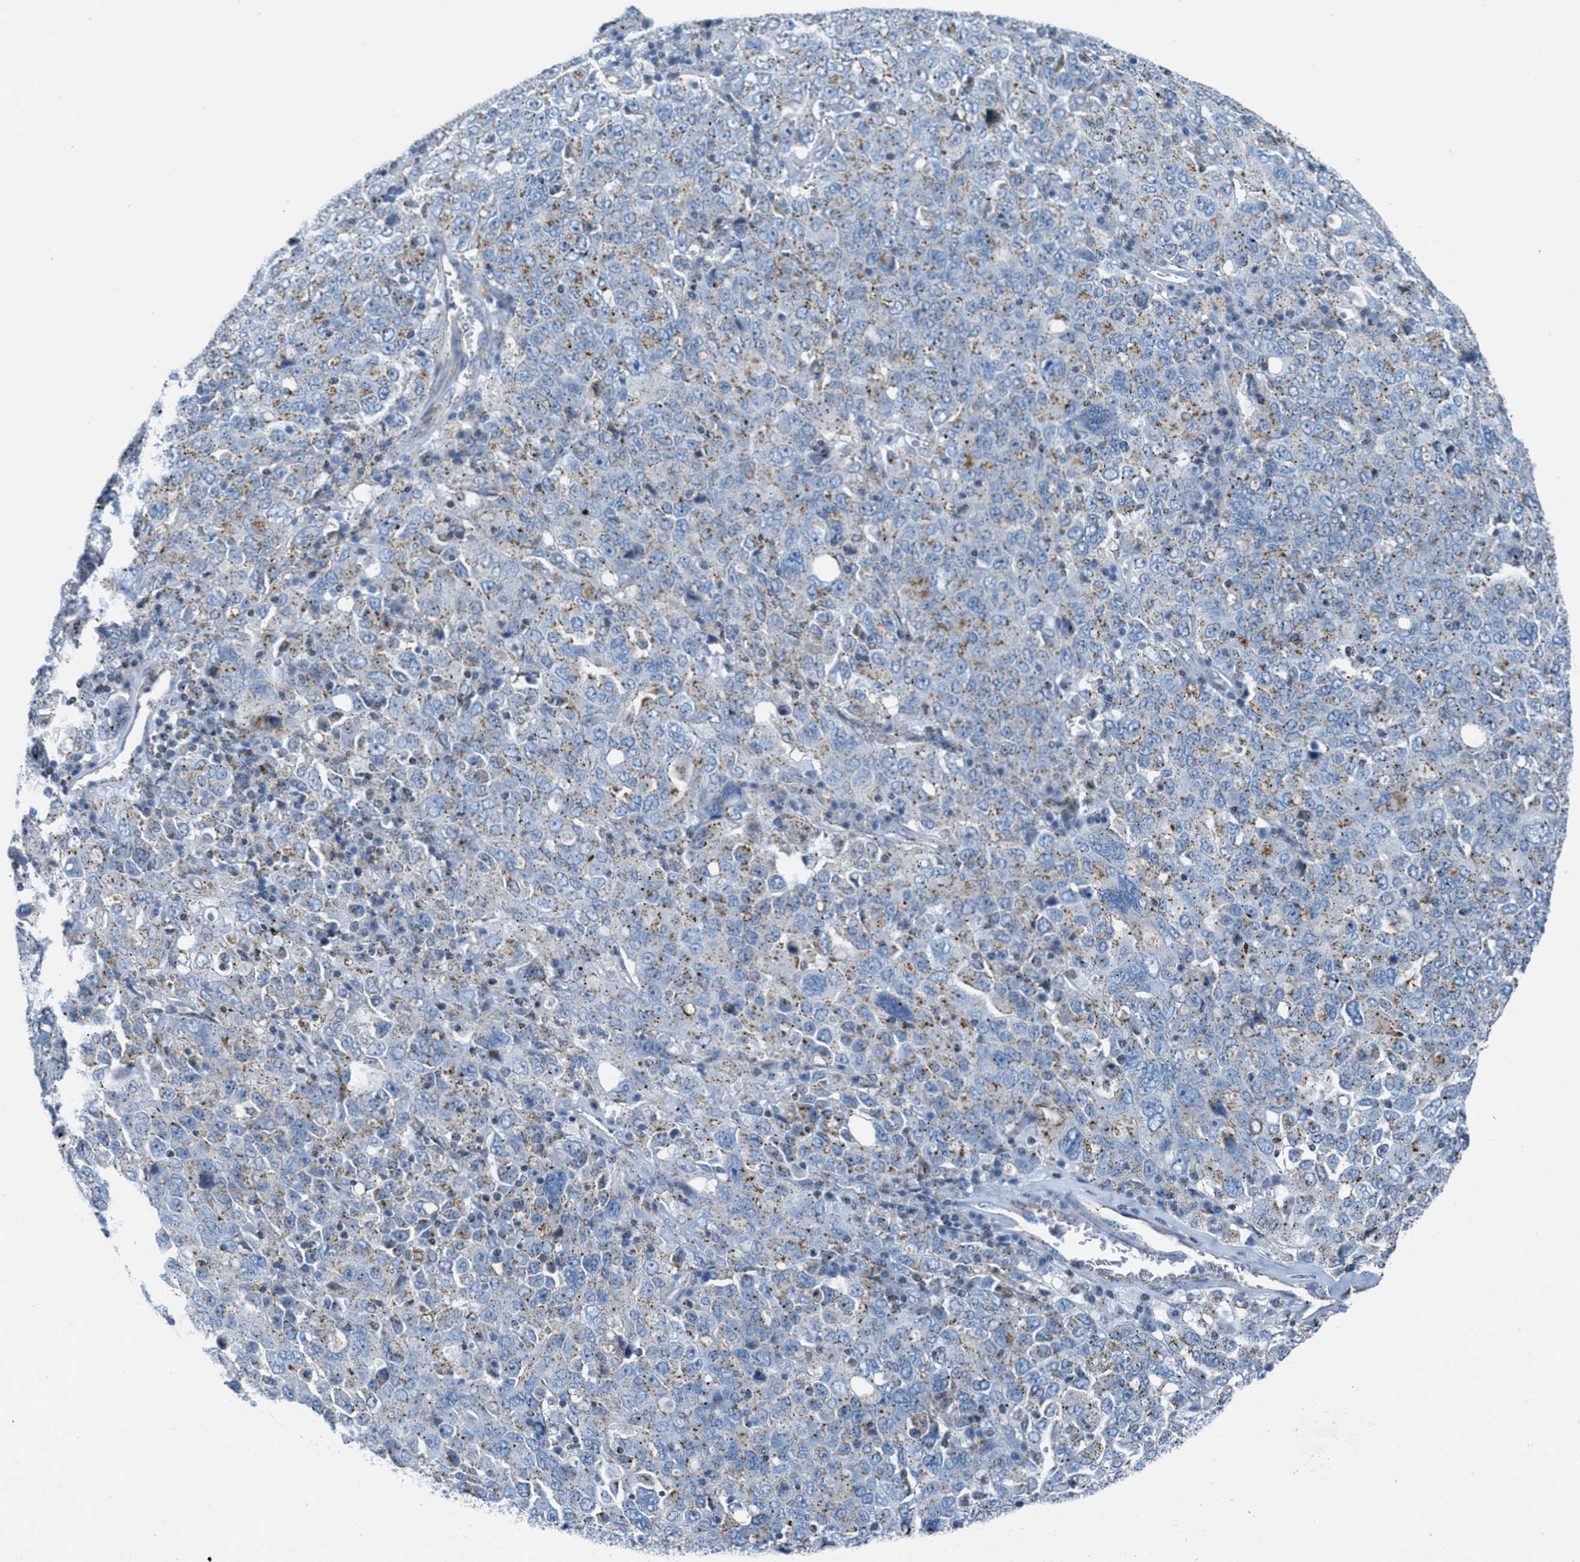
{"staining": {"intensity": "weak", "quantity": ">75%", "location": "cytoplasmic/membranous"}, "tissue": "ovarian cancer", "cell_type": "Tumor cells", "image_type": "cancer", "snomed": [{"axis": "morphology", "description": "Carcinoma, endometroid"}, {"axis": "topography", "description": "Ovary"}], "caption": "A micrograph showing weak cytoplasmic/membranous staining in about >75% of tumor cells in ovarian cancer, as visualized by brown immunohistochemical staining.", "gene": "MFSD13A", "patient": {"sex": "female", "age": 62}}